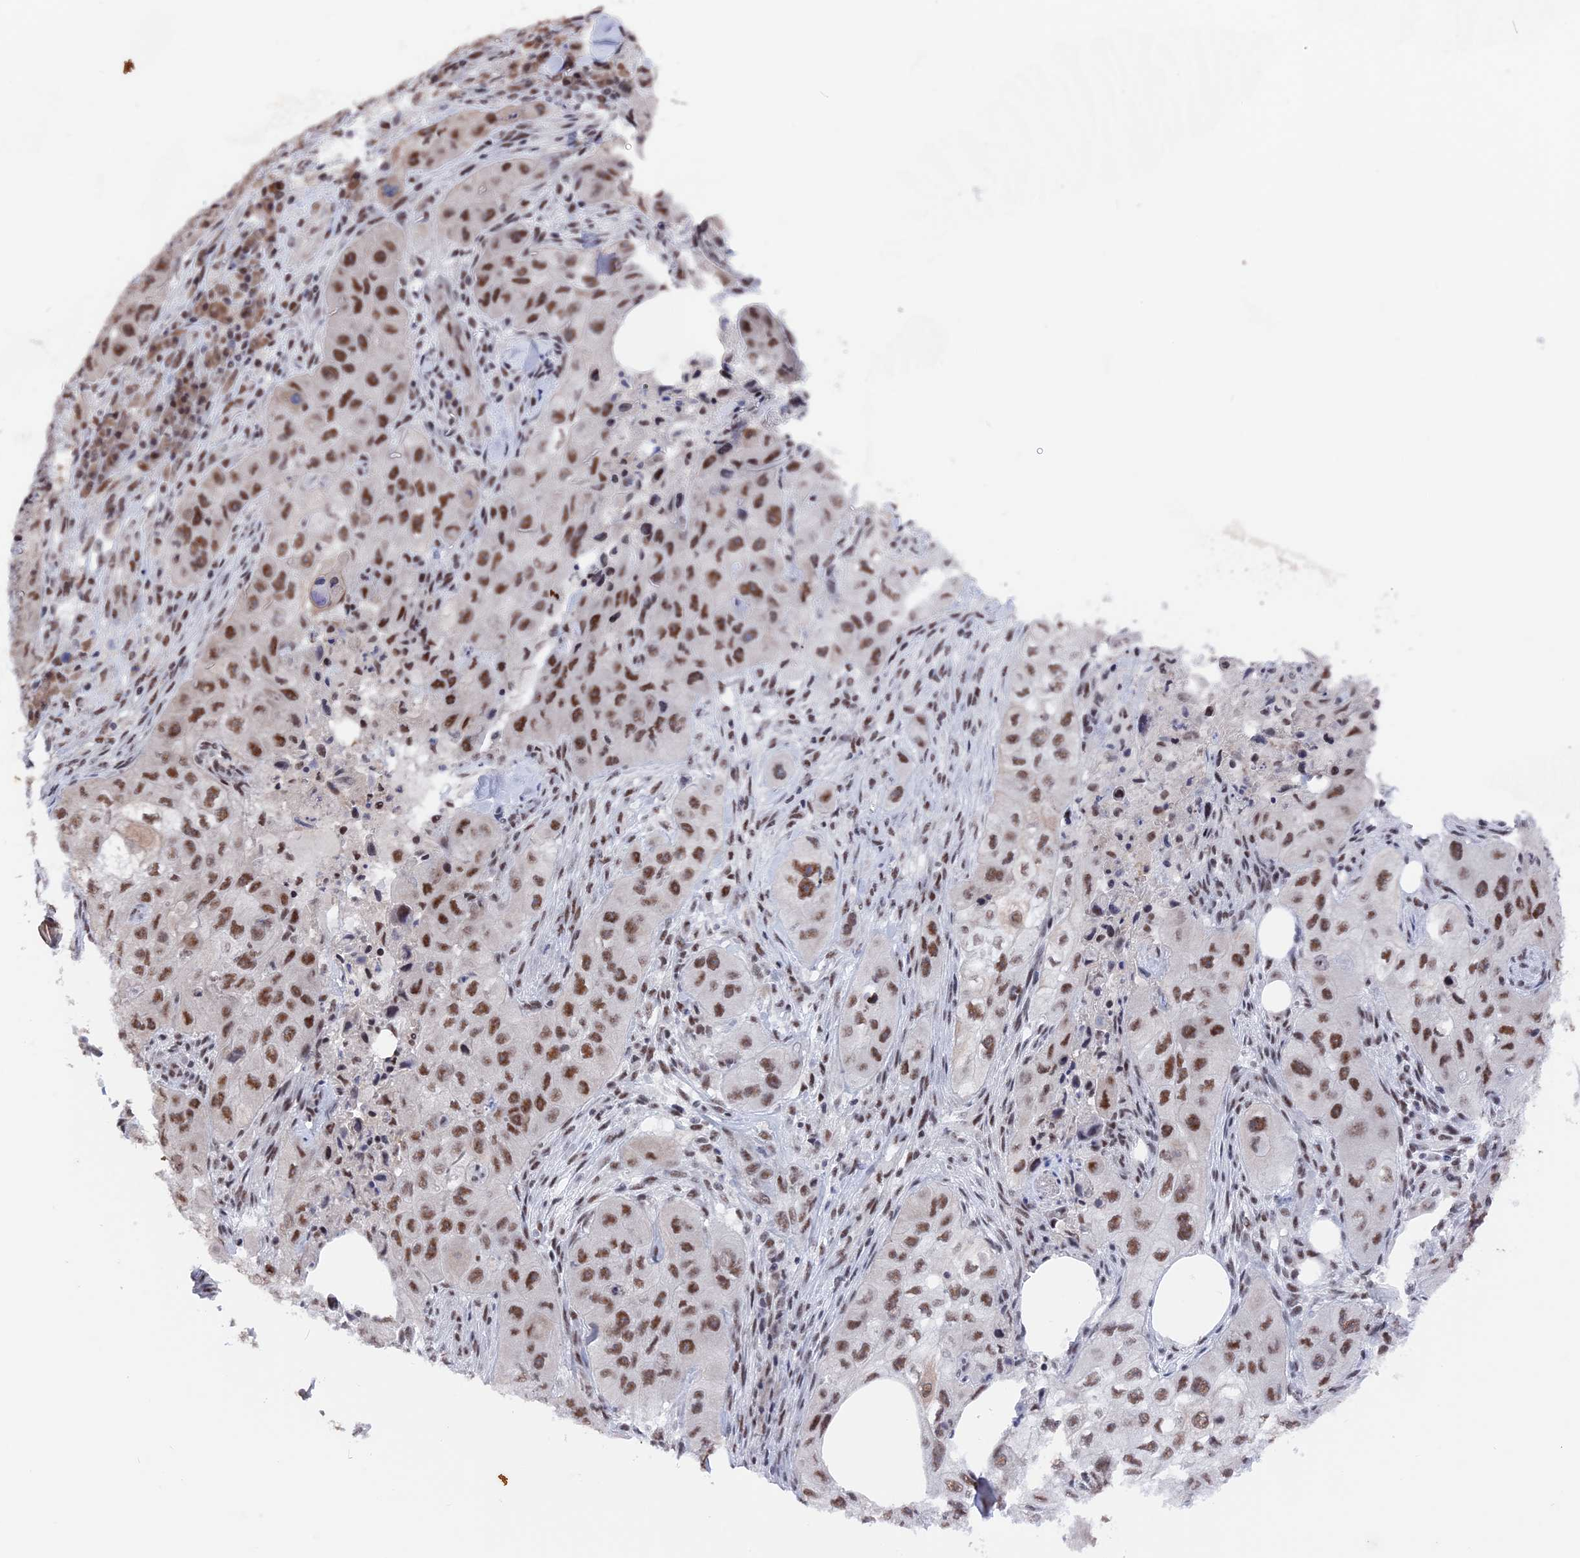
{"staining": {"intensity": "moderate", "quantity": ">75%", "location": "nuclear"}, "tissue": "skin cancer", "cell_type": "Tumor cells", "image_type": "cancer", "snomed": [{"axis": "morphology", "description": "Squamous cell carcinoma, NOS"}, {"axis": "topography", "description": "Skin"}, {"axis": "topography", "description": "Subcutis"}], "caption": "Skin cancer (squamous cell carcinoma) was stained to show a protein in brown. There is medium levels of moderate nuclear positivity in approximately >75% of tumor cells. The staining was performed using DAB (3,3'-diaminobenzidine), with brown indicating positive protein expression. Nuclei are stained blue with hematoxylin.", "gene": "SF3A2", "patient": {"sex": "male", "age": 73}}